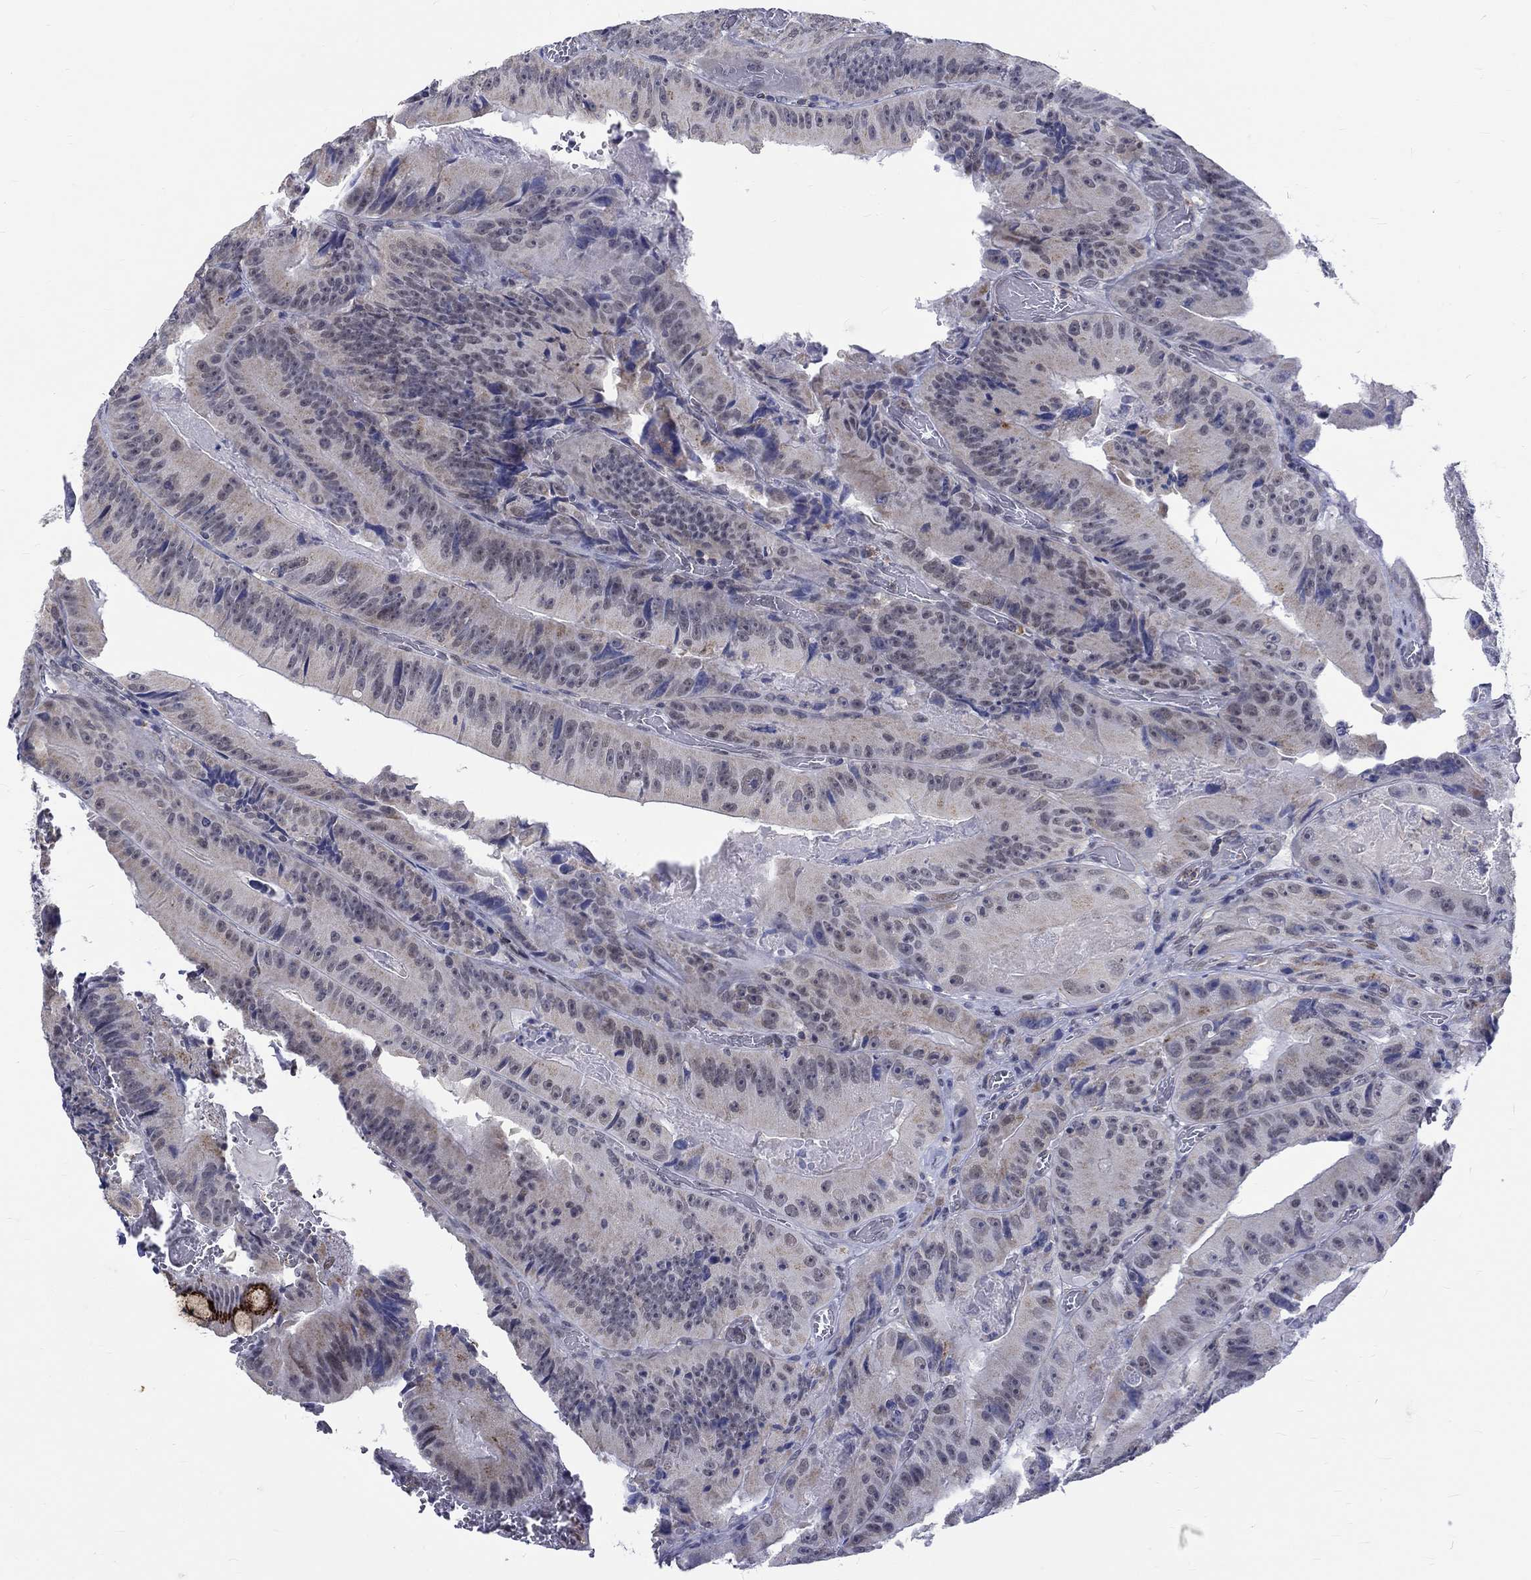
{"staining": {"intensity": "negative", "quantity": "none", "location": "none"}, "tissue": "colorectal cancer", "cell_type": "Tumor cells", "image_type": "cancer", "snomed": [{"axis": "morphology", "description": "Adenocarcinoma, NOS"}, {"axis": "topography", "description": "Colon"}], "caption": "Tumor cells show no significant protein expression in colorectal adenocarcinoma. (DAB (3,3'-diaminobenzidine) immunohistochemistry (IHC) with hematoxylin counter stain).", "gene": "ST6GALNAC1", "patient": {"sex": "female", "age": 86}}